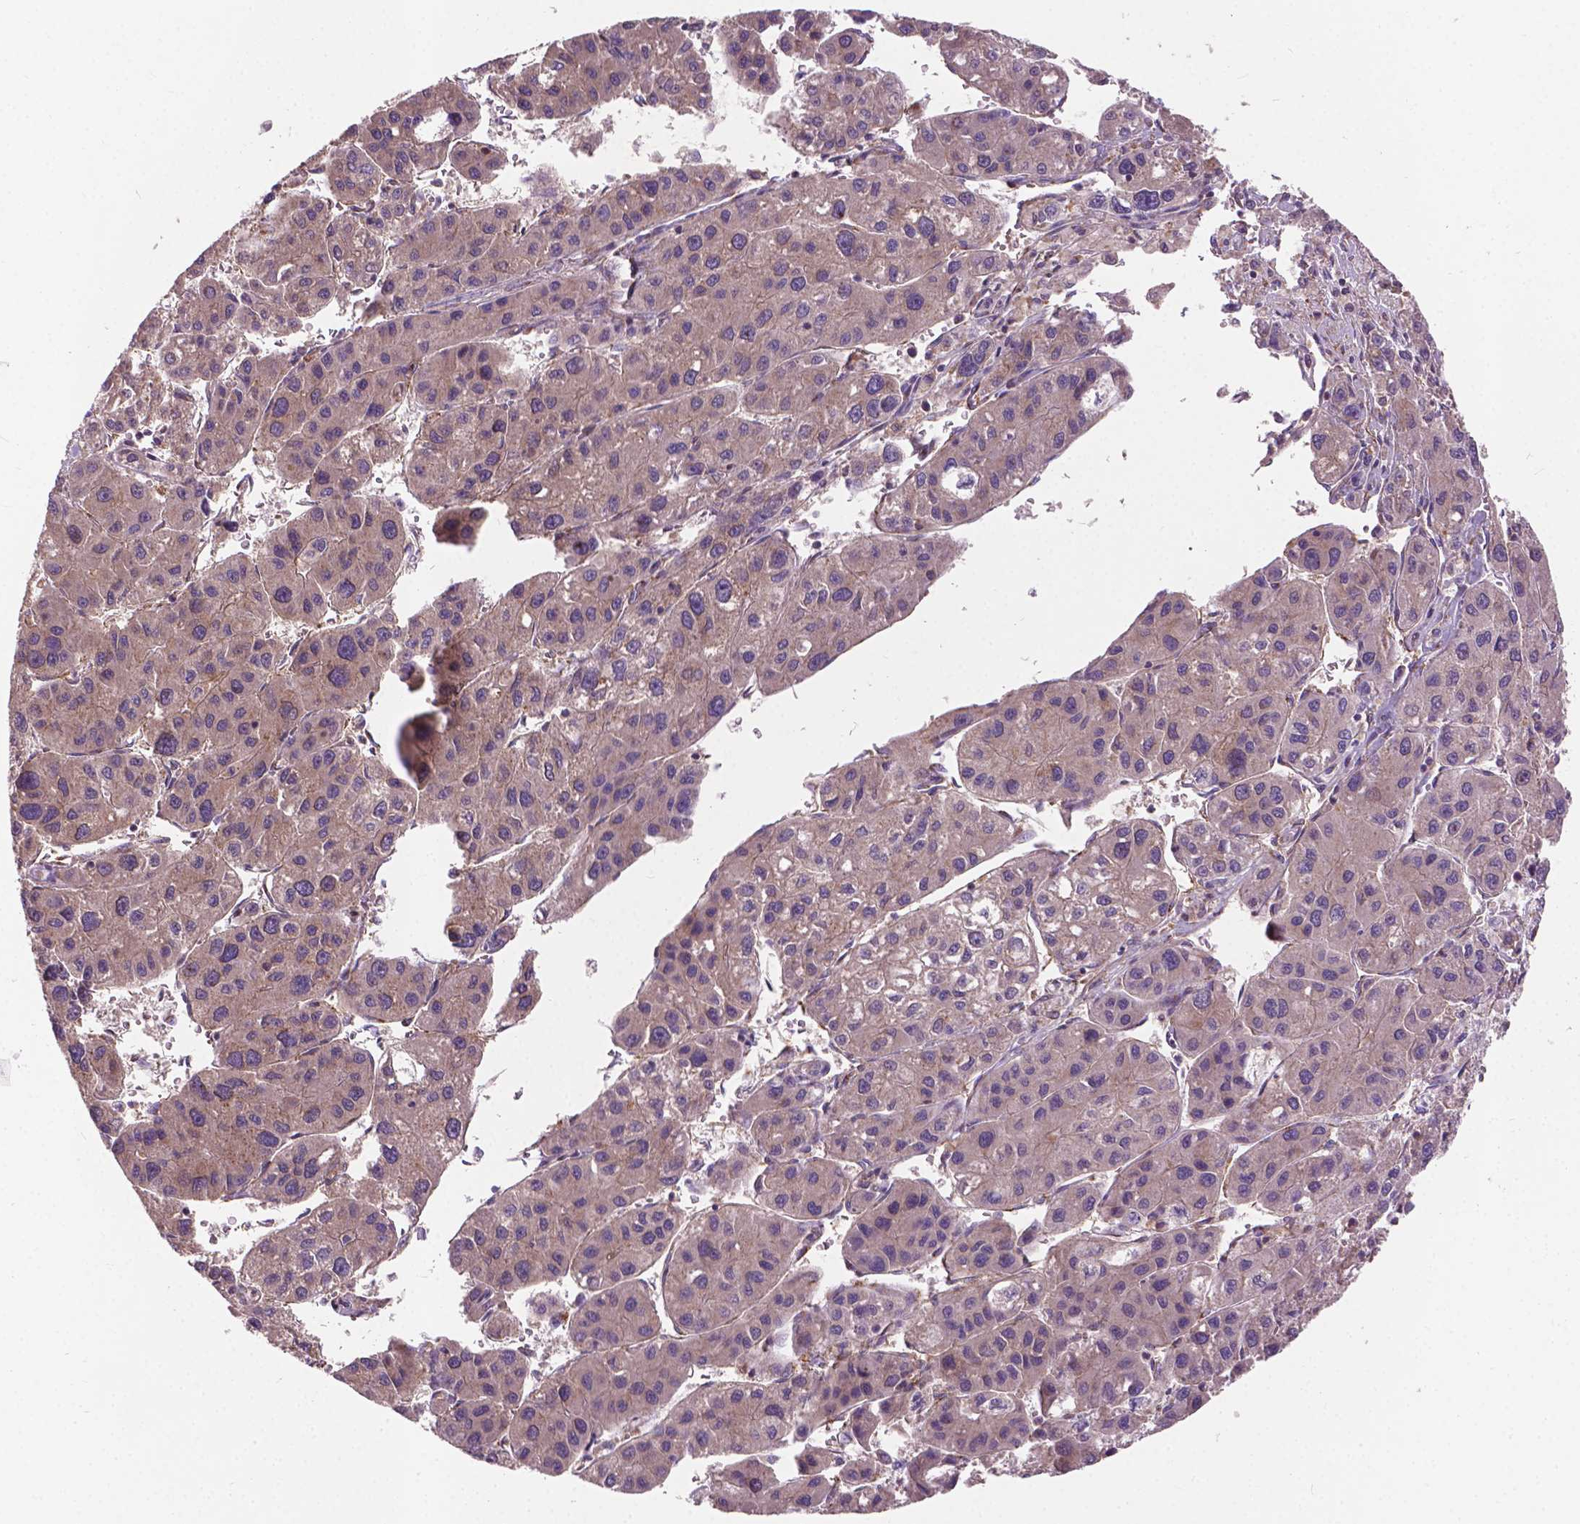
{"staining": {"intensity": "negative", "quantity": "none", "location": "none"}, "tissue": "liver cancer", "cell_type": "Tumor cells", "image_type": "cancer", "snomed": [{"axis": "morphology", "description": "Carcinoma, Hepatocellular, NOS"}, {"axis": "topography", "description": "Liver"}], "caption": "The photomicrograph displays no significant positivity in tumor cells of liver cancer. Brightfield microscopy of immunohistochemistry stained with DAB (brown) and hematoxylin (blue), captured at high magnification.", "gene": "MZT1", "patient": {"sex": "male", "age": 73}}